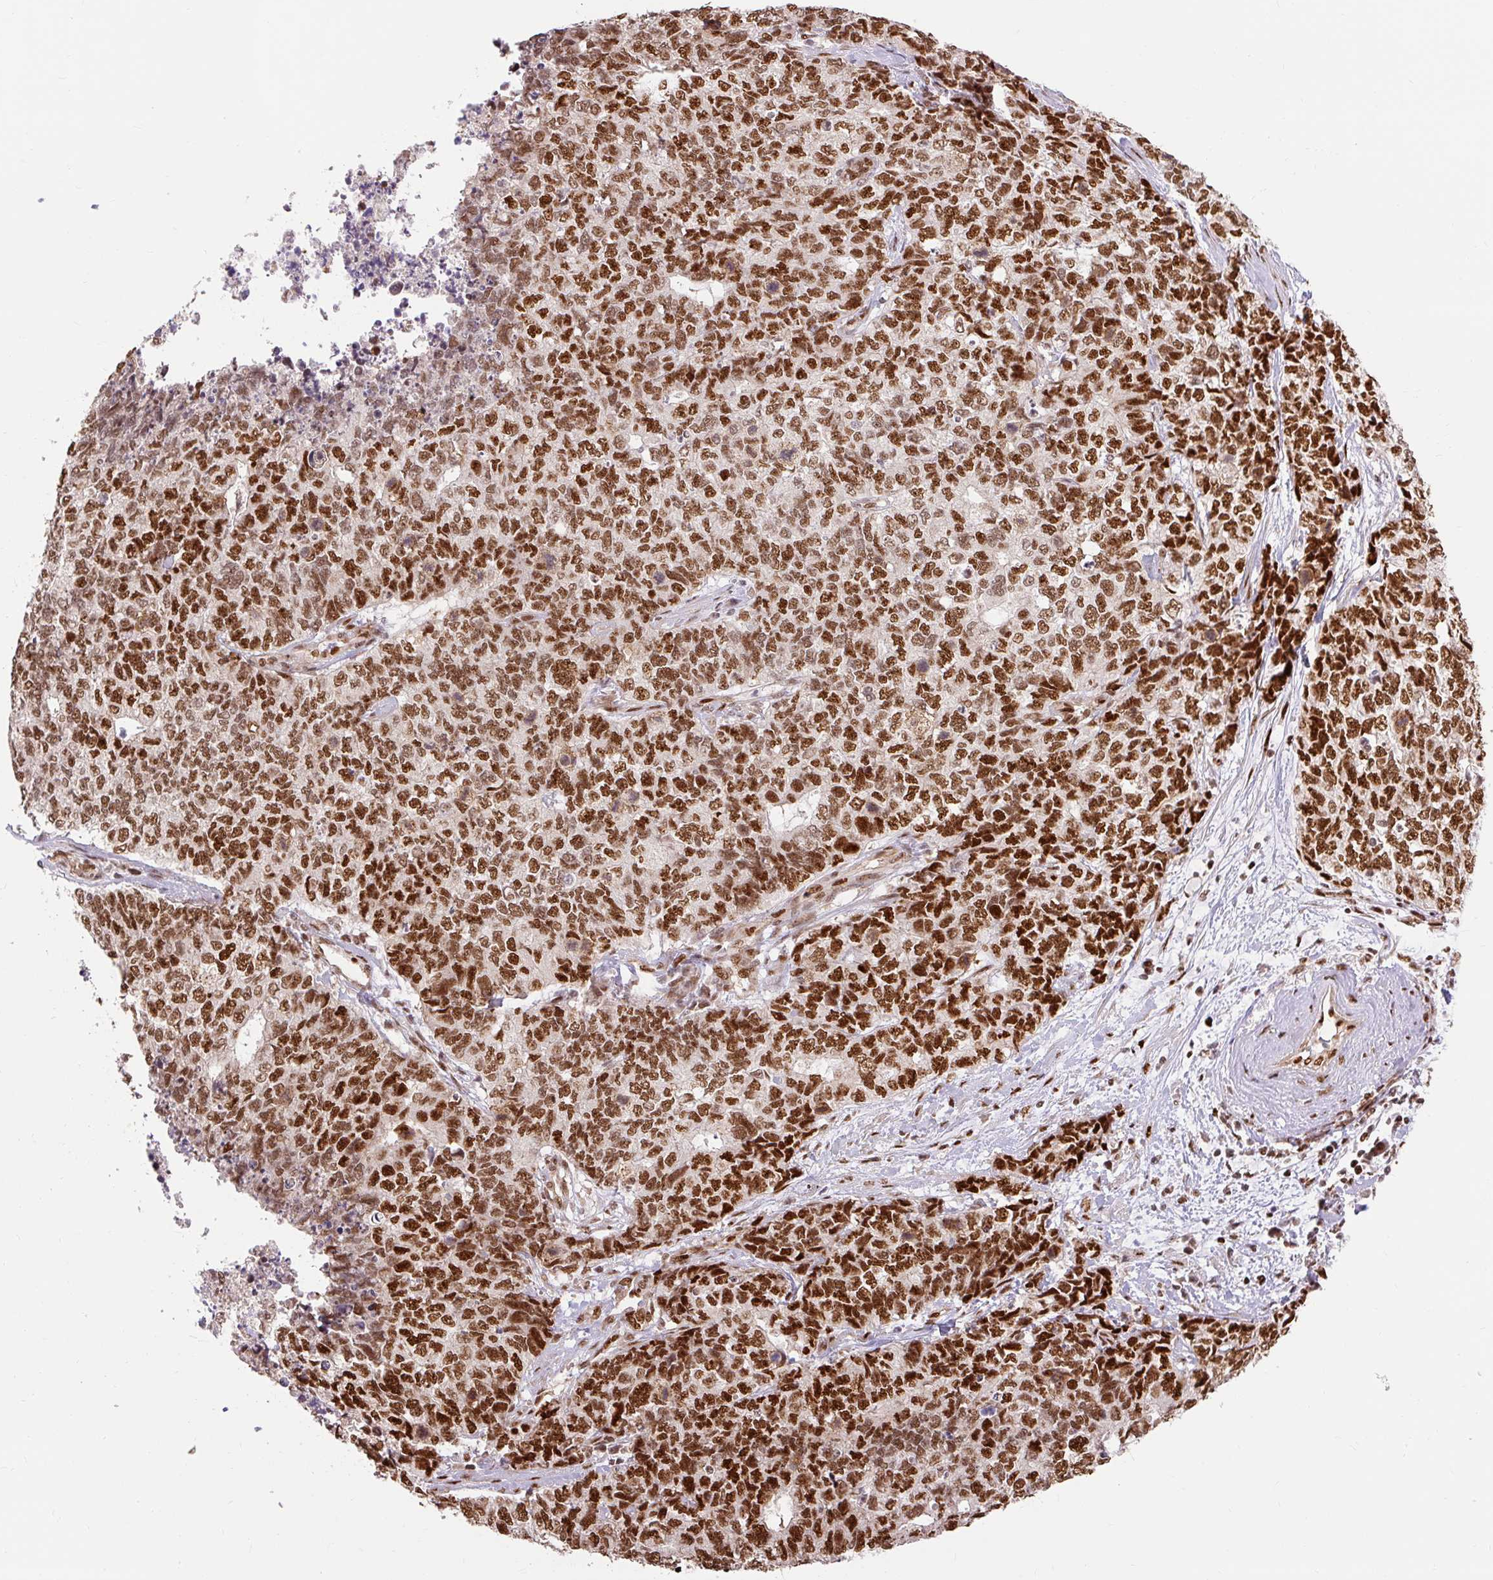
{"staining": {"intensity": "strong", "quantity": ">75%", "location": "nuclear"}, "tissue": "cervical cancer", "cell_type": "Tumor cells", "image_type": "cancer", "snomed": [{"axis": "morphology", "description": "Squamous cell carcinoma, NOS"}, {"axis": "topography", "description": "Cervix"}], "caption": "Immunohistochemical staining of cervical cancer (squamous cell carcinoma) demonstrates high levels of strong nuclear protein positivity in about >75% of tumor cells. (brown staining indicates protein expression, while blue staining denotes nuclei).", "gene": "MECOM", "patient": {"sex": "female", "age": 63}}